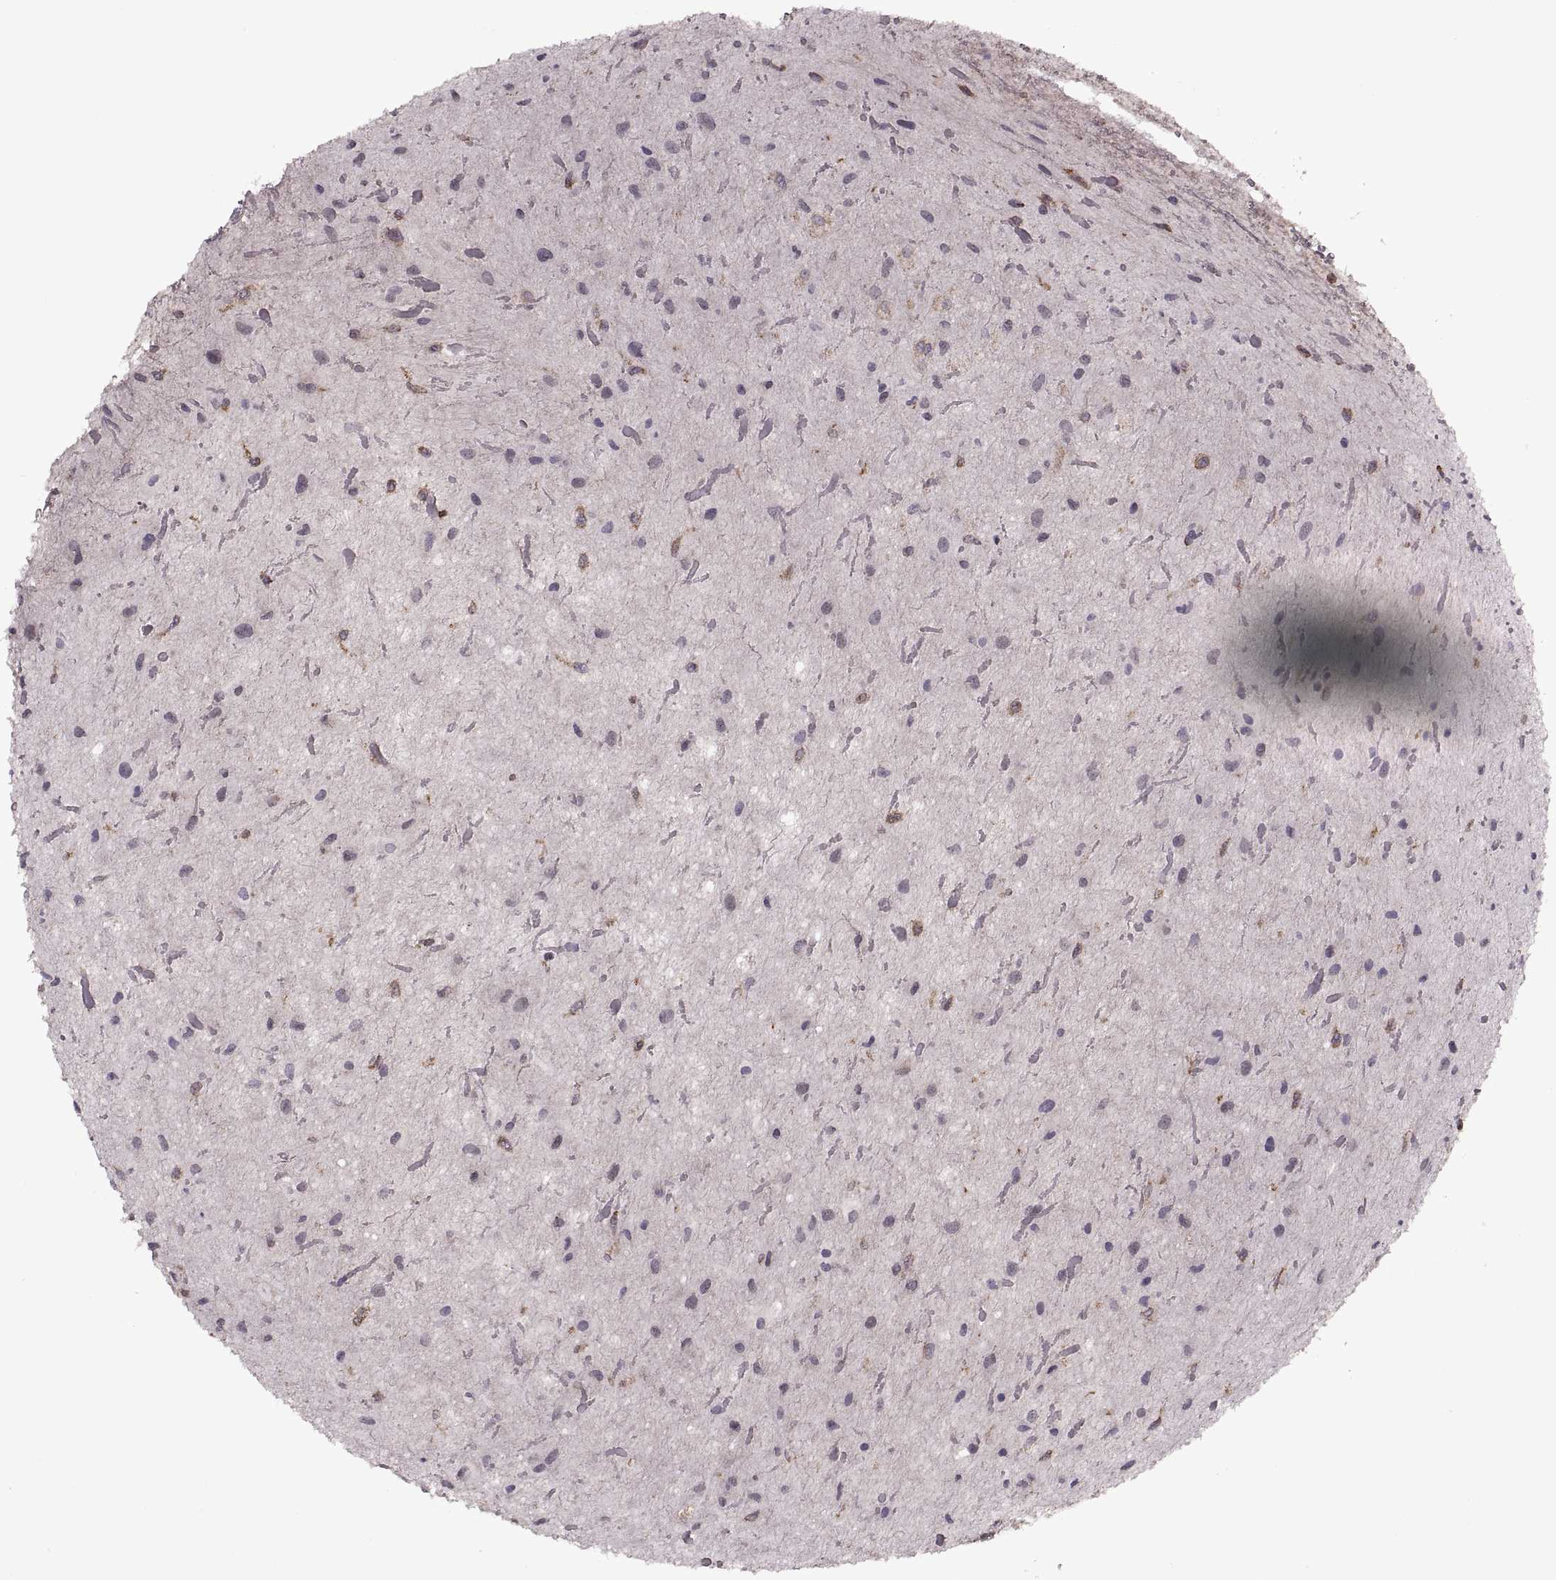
{"staining": {"intensity": "negative", "quantity": "none", "location": "none"}, "tissue": "glioma", "cell_type": "Tumor cells", "image_type": "cancer", "snomed": [{"axis": "morphology", "description": "Glioma, malignant, Low grade"}, {"axis": "topography", "description": "Cerebellum"}], "caption": "This is an IHC photomicrograph of glioma. There is no positivity in tumor cells.", "gene": "PIERCE1", "patient": {"sex": "female", "age": 14}}